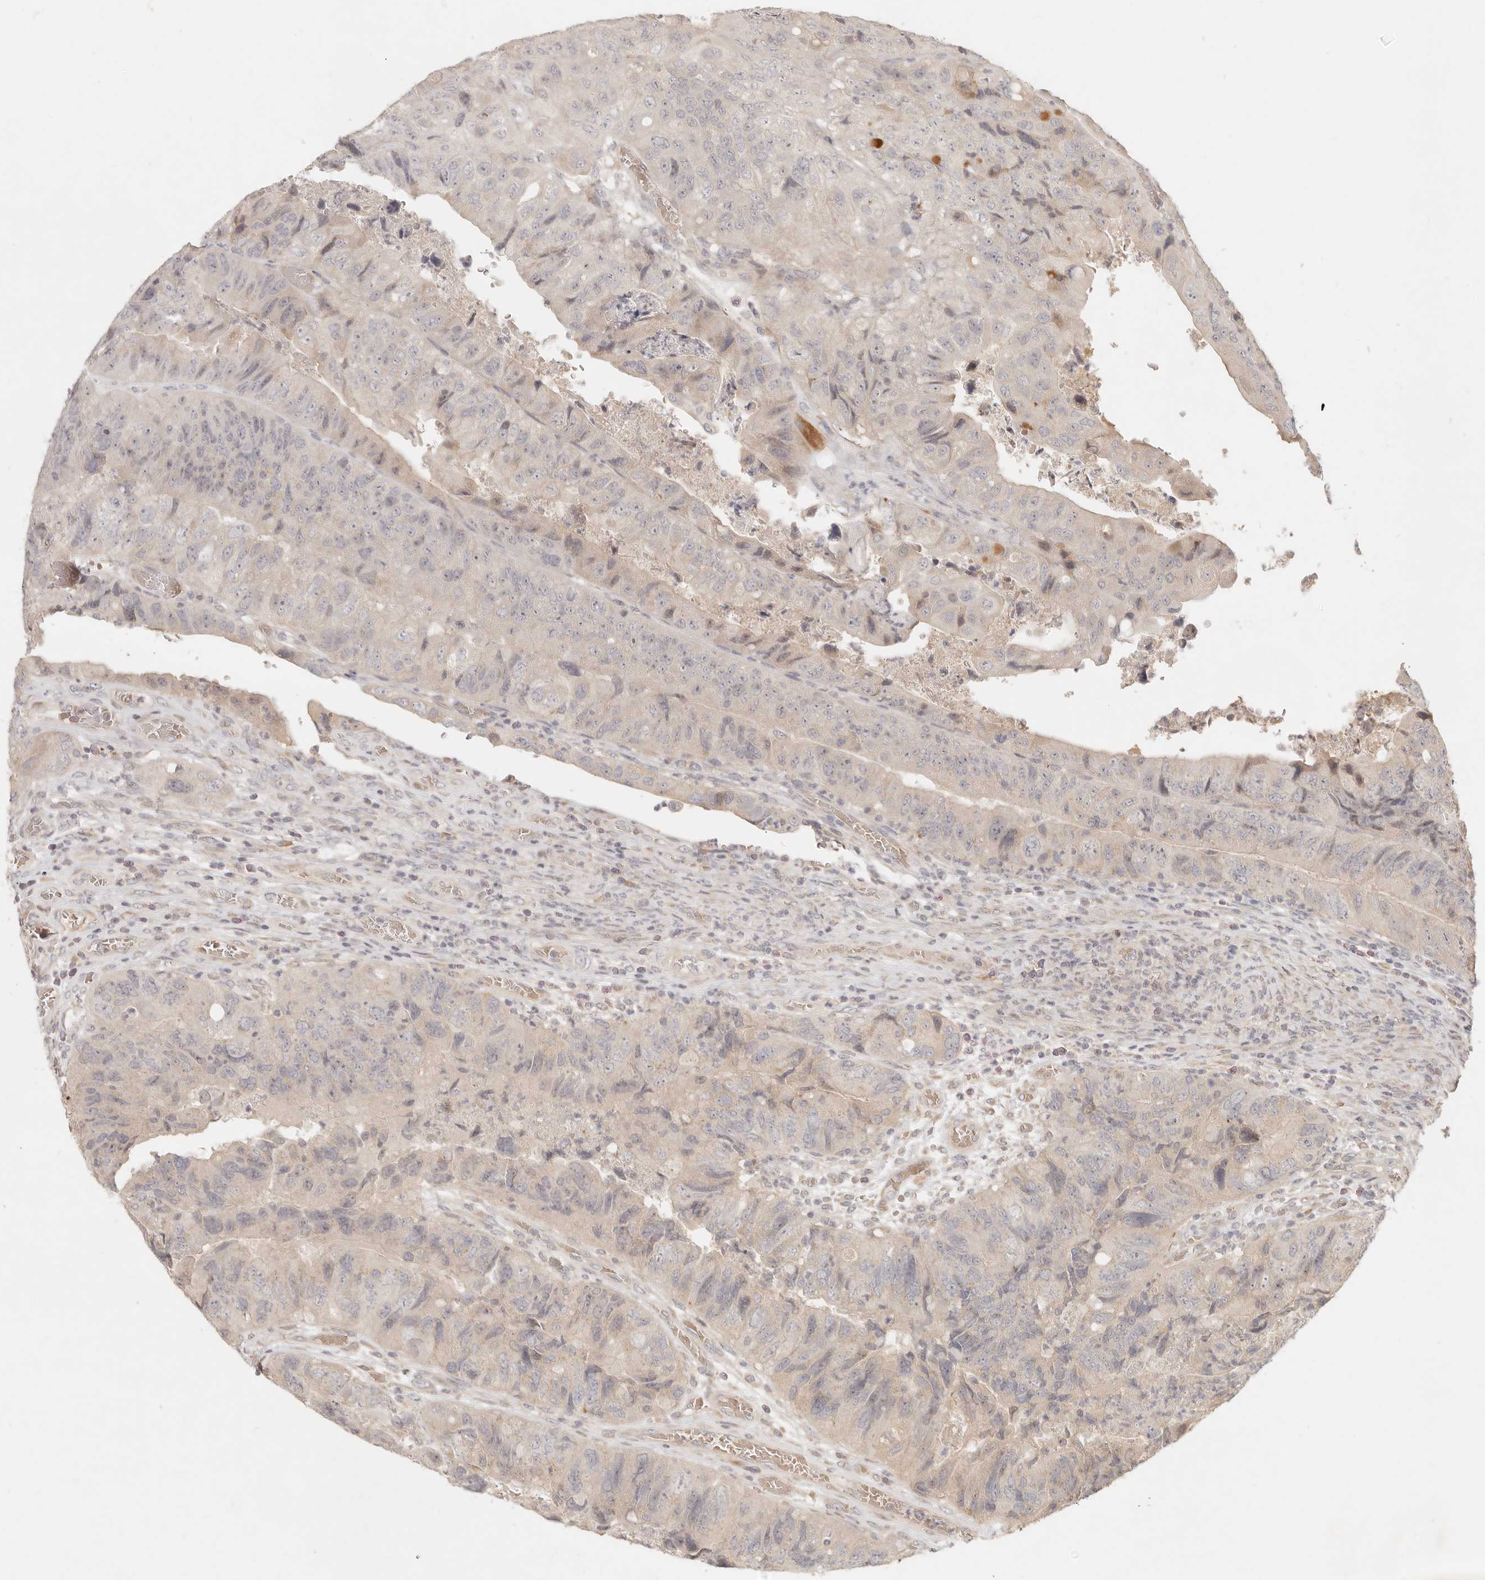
{"staining": {"intensity": "negative", "quantity": "none", "location": "none"}, "tissue": "colorectal cancer", "cell_type": "Tumor cells", "image_type": "cancer", "snomed": [{"axis": "morphology", "description": "Adenocarcinoma, NOS"}, {"axis": "topography", "description": "Rectum"}], "caption": "This is an immunohistochemistry micrograph of human colorectal cancer (adenocarcinoma). There is no positivity in tumor cells.", "gene": "UBXN11", "patient": {"sex": "male", "age": 63}}